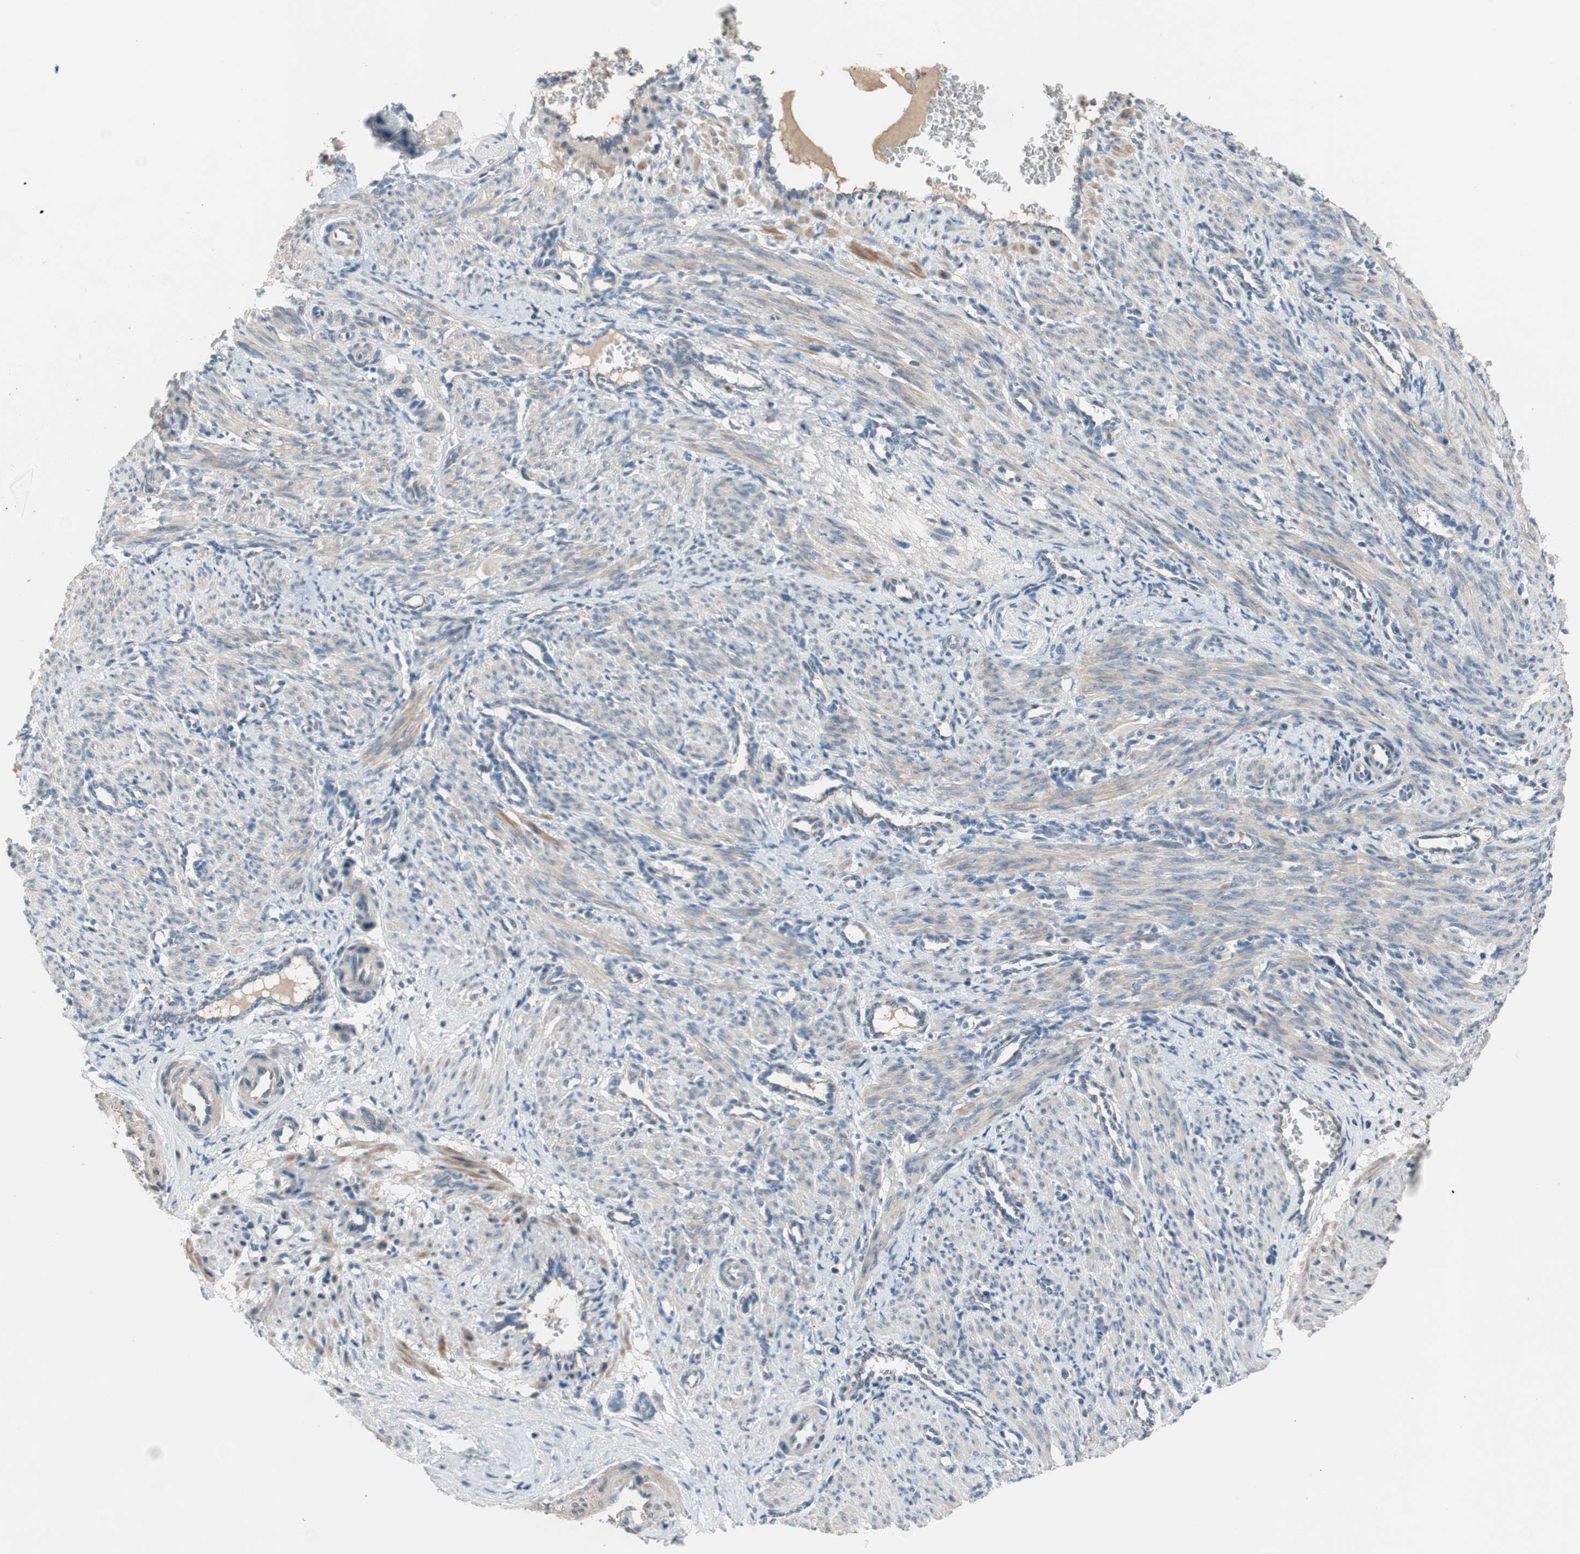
{"staining": {"intensity": "moderate", "quantity": ">75%", "location": "cytoplasmic/membranous"}, "tissue": "smooth muscle", "cell_type": "Smooth muscle cells", "image_type": "normal", "snomed": [{"axis": "morphology", "description": "Normal tissue, NOS"}, {"axis": "topography", "description": "Endometrium"}], "caption": "An immunohistochemistry image of unremarkable tissue is shown. Protein staining in brown shows moderate cytoplasmic/membranous positivity in smooth muscle within smooth muscle cells.", "gene": "TACR3", "patient": {"sex": "female", "age": 33}}